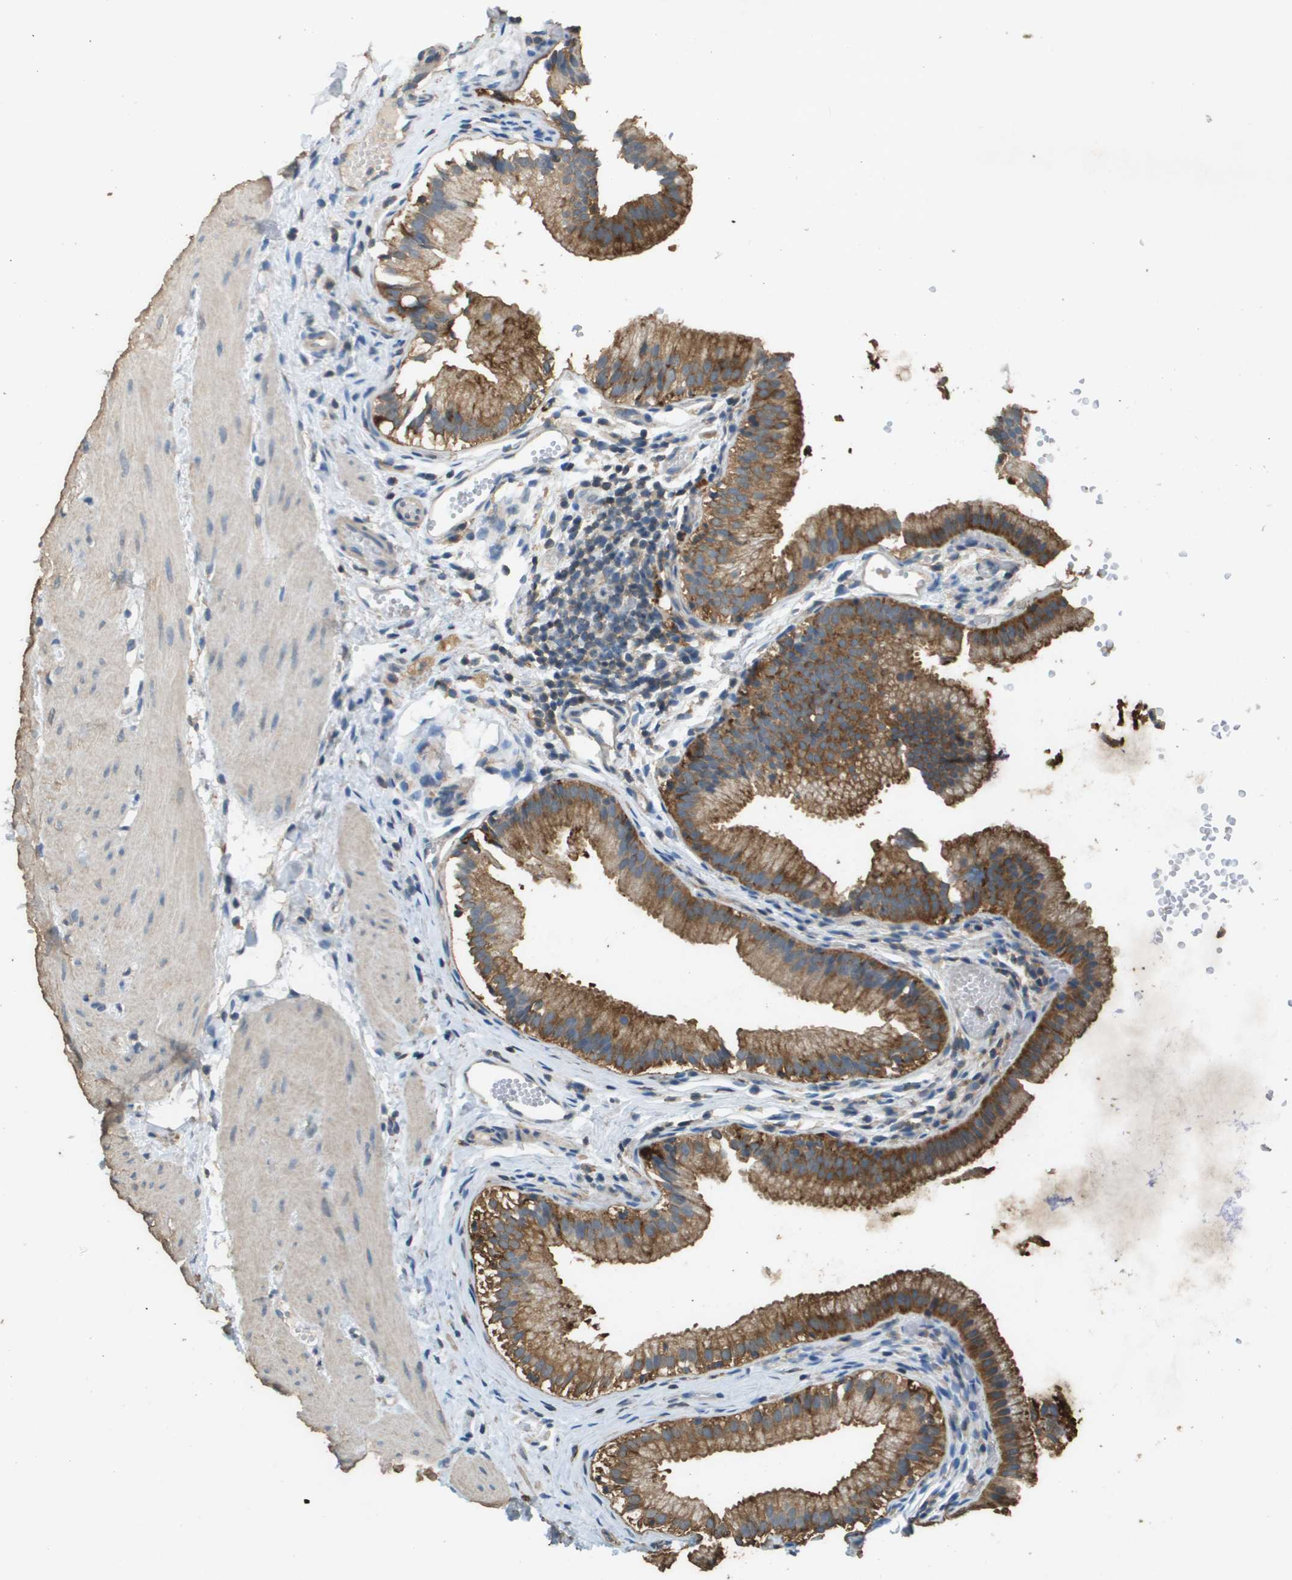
{"staining": {"intensity": "strong", "quantity": ">75%", "location": "cytoplasmic/membranous"}, "tissue": "gallbladder", "cell_type": "Glandular cells", "image_type": "normal", "snomed": [{"axis": "morphology", "description": "Normal tissue, NOS"}, {"axis": "topography", "description": "Gallbladder"}], "caption": "This micrograph exhibits immunohistochemistry (IHC) staining of unremarkable gallbladder, with high strong cytoplasmic/membranous positivity in about >75% of glandular cells.", "gene": "MS4A7", "patient": {"sex": "female", "age": 26}}